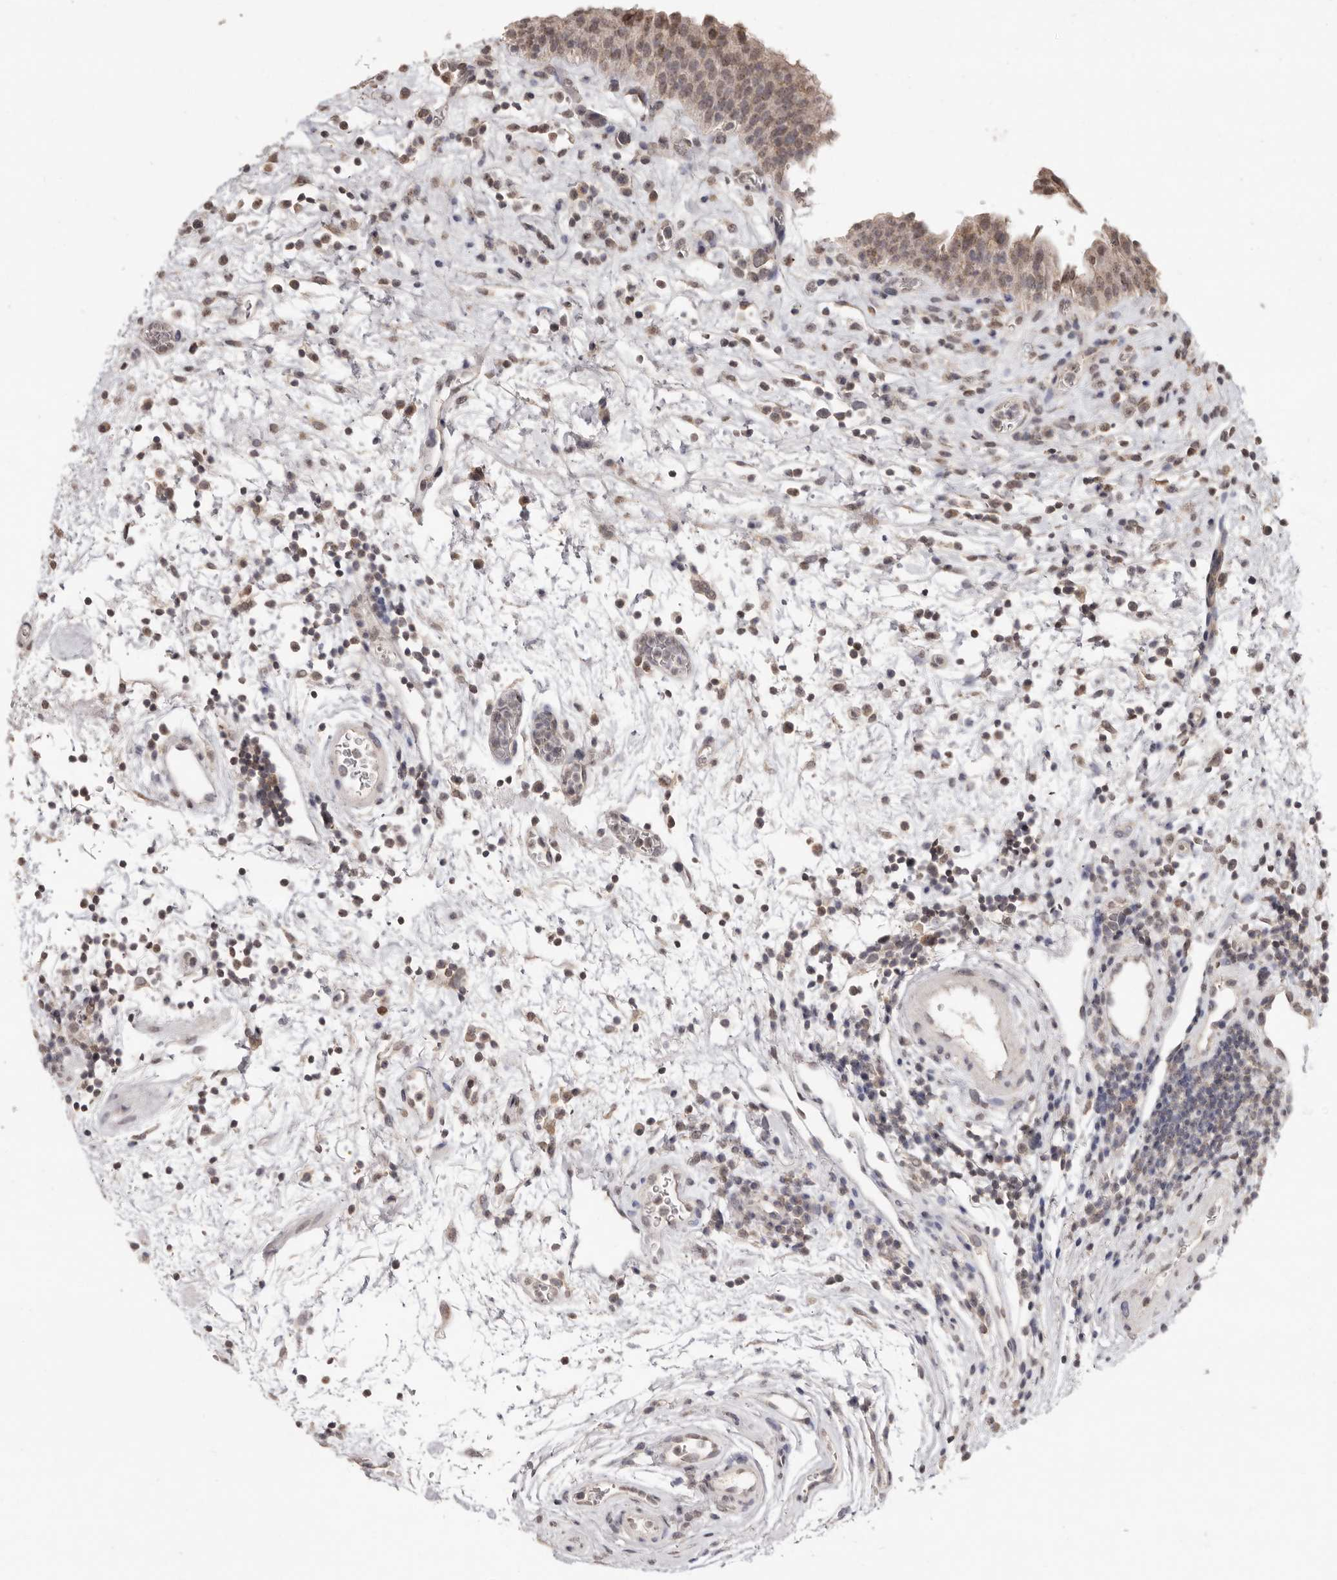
{"staining": {"intensity": "weak", "quantity": "25%-75%", "location": "cytoplasmic/membranous,nuclear"}, "tissue": "urinary bladder", "cell_type": "Urothelial cells", "image_type": "normal", "snomed": [{"axis": "morphology", "description": "Normal tissue, NOS"}, {"axis": "morphology", "description": "Inflammation, NOS"}, {"axis": "topography", "description": "Urinary bladder"}], "caption": "Urothelial cells exhibit low levels of weak cytoplasmic/membranous,nuclear staining in approximately 25%-75% of cells in benign urinary bladder. (Stains: DAB in brown, nuclei in blue, Microscopy: brightfield microscopy at high magnification).", "gene": "LINGO2", "patient": {"sex": "female", "age": 75}}